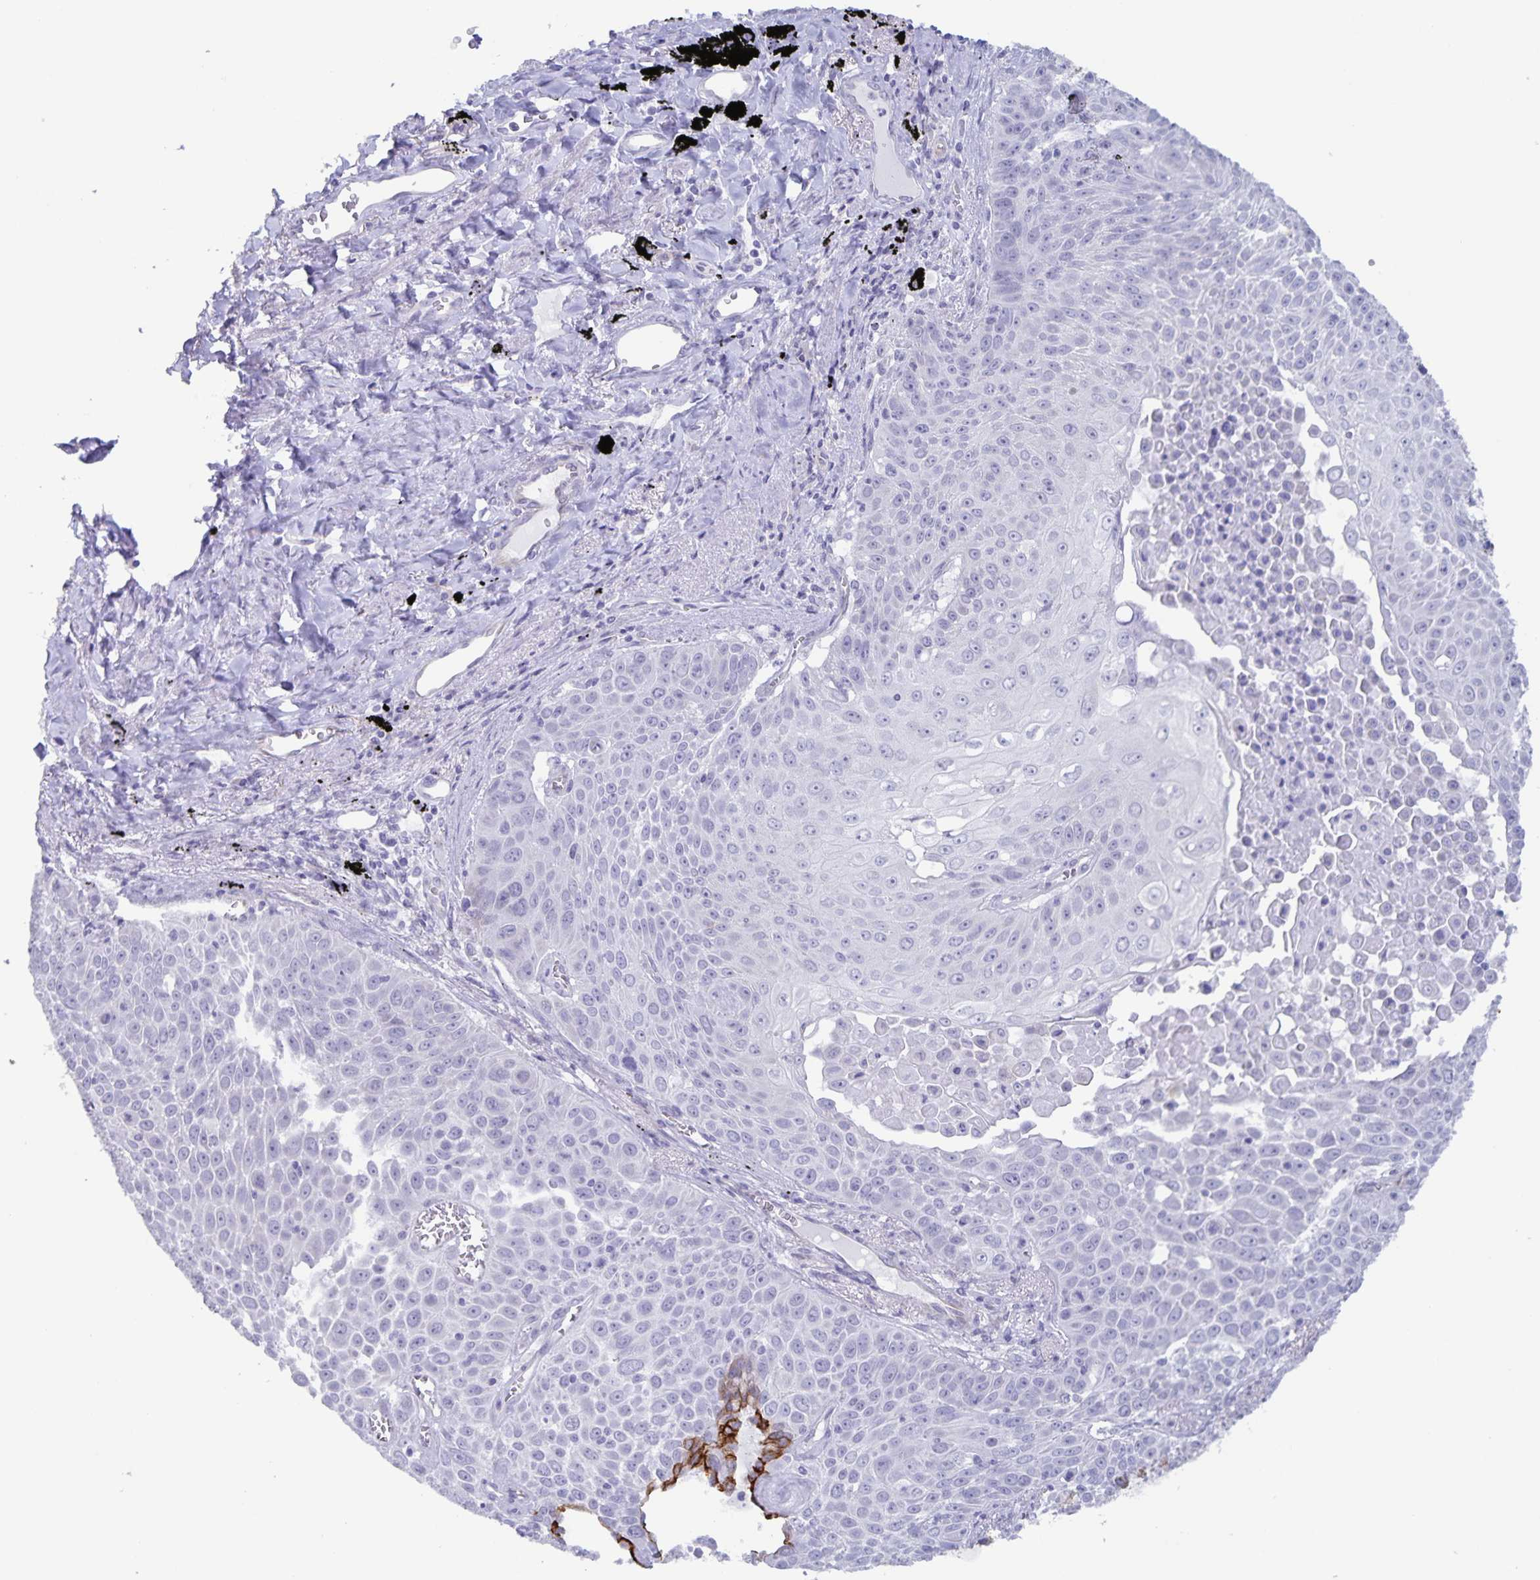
{"staining": {"intensity": "negative", "quantity": "none", "location": "none"}, "tissue": "lung cancer", "cell_type": "Tumor cells", "image_type": "cancer", "snomed": [{"axis": "morphology", "description": "Squamous cell carcinoma, NOS"}, {"axis": "morphology", "description": "Squamous cell carcinoma, metastatic, NOS"}, {"axis": "topography", "description": "Lymph node"}, {"axis": "topography", "description": "Lung"}], "caption": "High power microscopy photomicrograph of an immunohistochemistry histopathology image of lung cancer, revealing no significant staining in tumor cells.", "gene": "AQP4", "patient": {"sex": "female", "age": 62}}